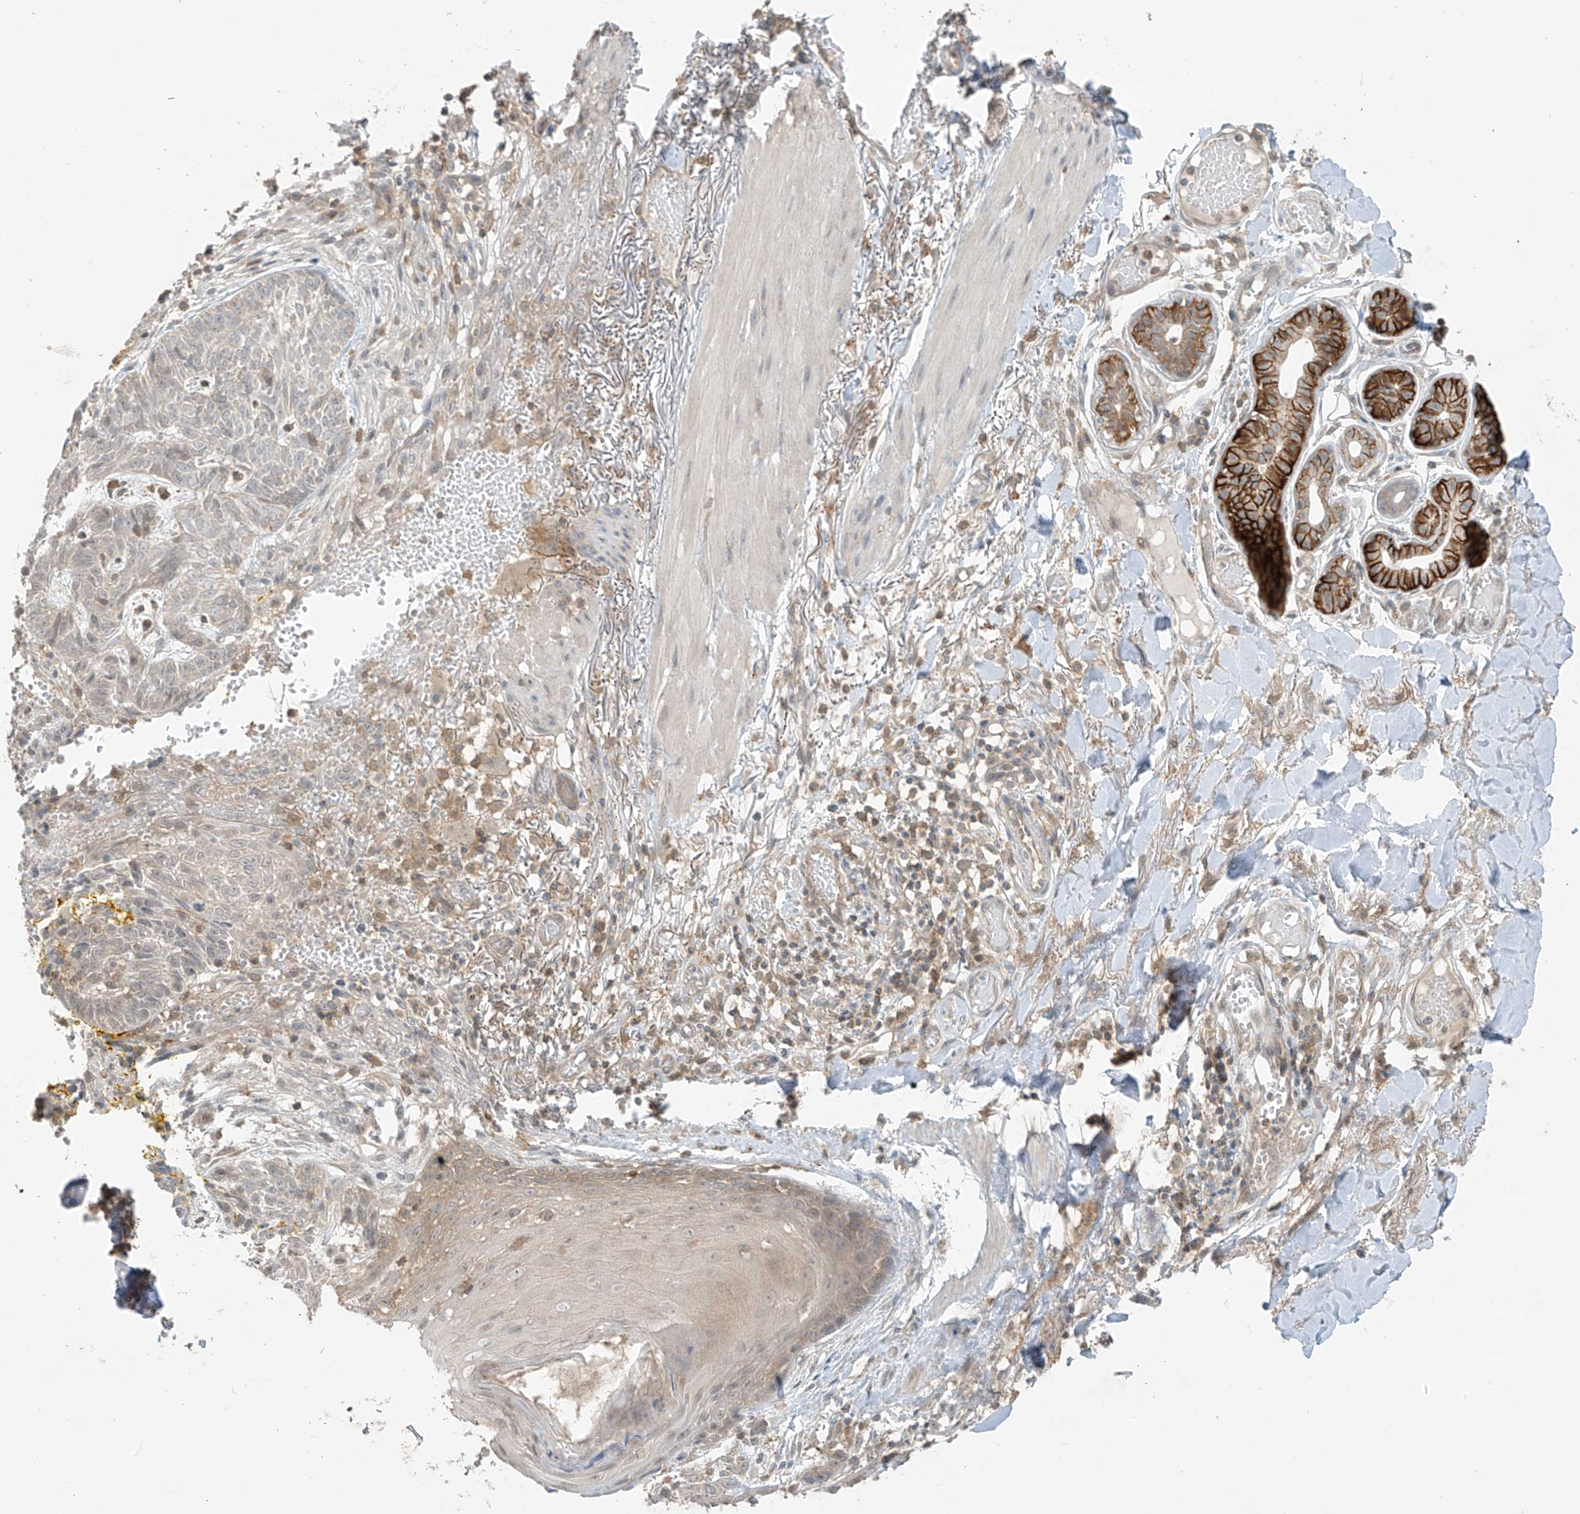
{"staining": {"intensity": "negative", "quantity": "none", "location": "none"}, "tissue": "skin cancer", "cell_type": "Tumor cells", "image_type": "cancer", "snomed": [{"axis": "morphology", "description": "Basal cell carcinoma"}, {"axis": "topography", "description": "Skin"}], "caption": "The IHC photomicrograph has no significant positivity in tumor cells of skin cancer (basal cell carcinoma) tissue.", "gene": "ANGEL2", "patient": {"sex": "male", "age": 85}}